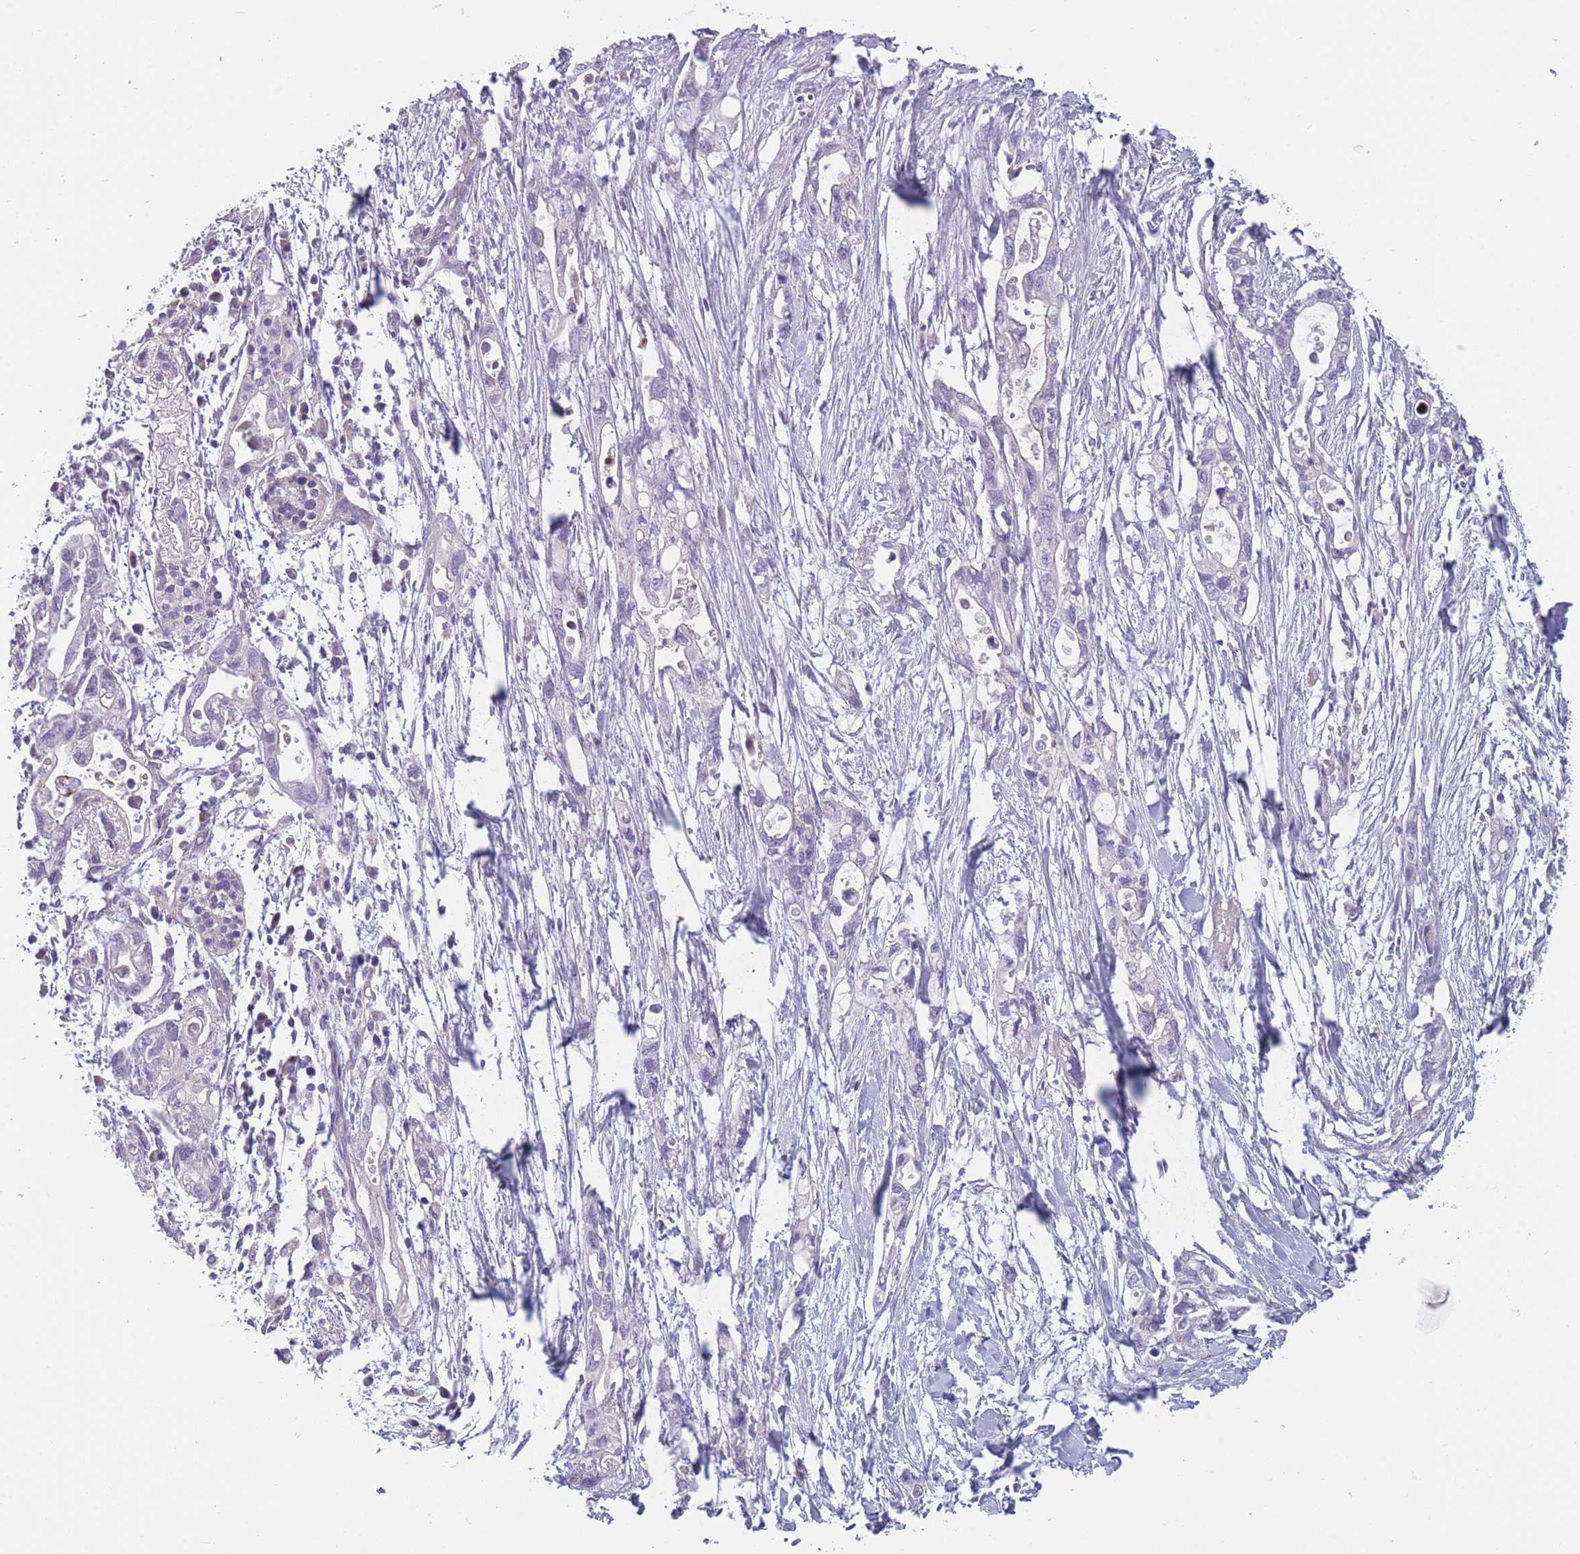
{"staining": {"intensity": "negative", "quantity": "none", "location": "none"}, "tissue": "pancreatic cancer", "cell_type": "Tumor cells", "image_type": "cancer", "snomed": [{"axis": "morphology", "description": "Adenocarcinoma, NOS"}, {"axis": "topography", "description": "Pancreas"}], "caption": "Human pancreatic cancer stained for a protein using immunohistochemistry (IHC) displays no staining in tumor cells.", "gene": "FAM83F", "patient": {"sex": "female", "age": 72}}